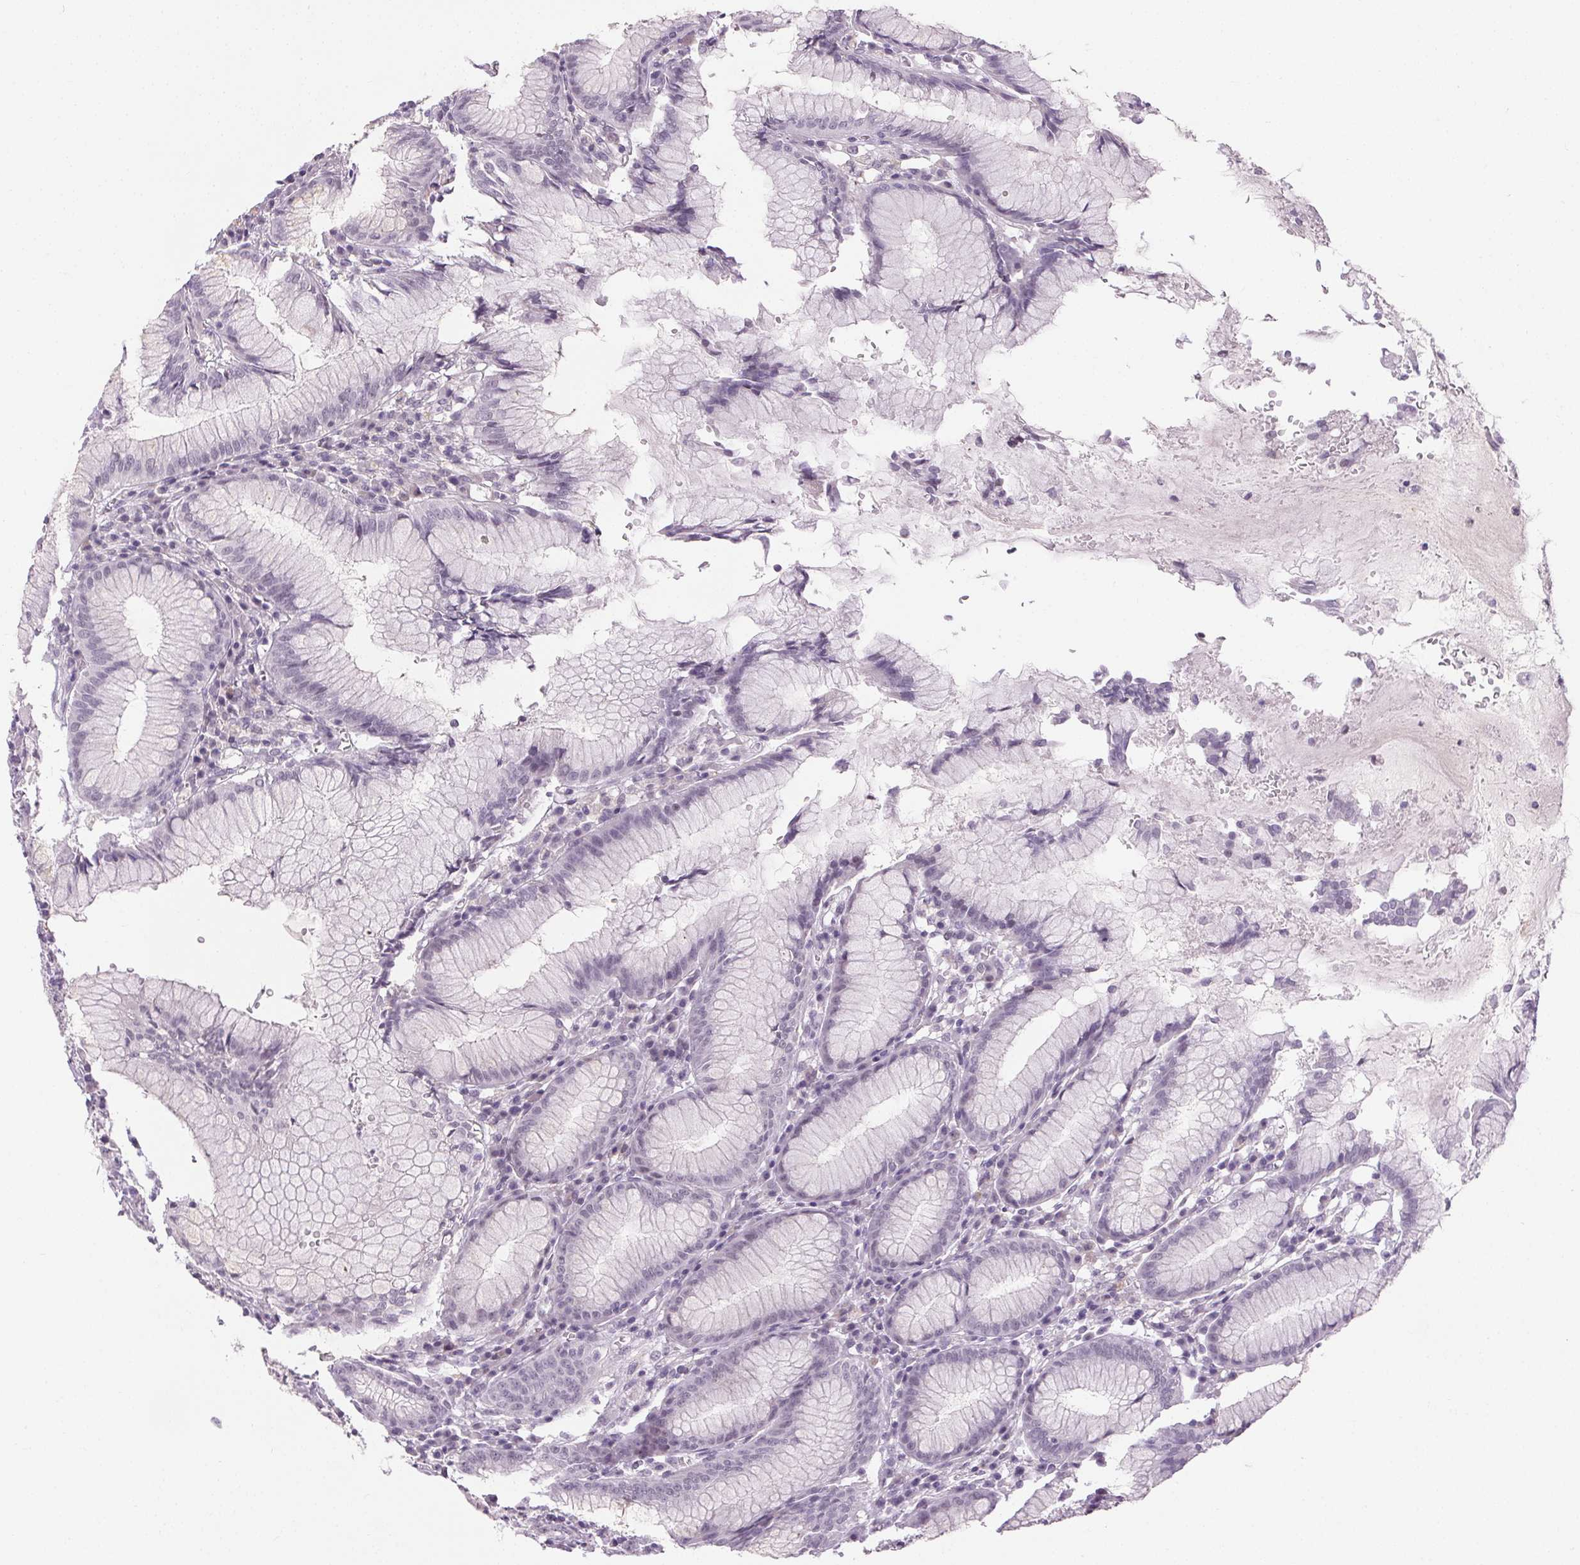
{"staining": {"intensity": "negative", "quantity": "none", "location": "none"}, "tissue": "stomach", "cell_type": "Glandular cells", "image_type": "normal", "snomed": [{"axis": "morphology", "description": "Normal tissue, NOS"}, {"axis": "topography", "description": "Stomach"}], "caption": "There is no significant expression in glandular cells of stomach. The staining is performed using DAB brown chromogen with nuclei counter-stained in using hematoxylin.", "gene": "FAM168A", "patient": {"sex": "male", "age": 55}}